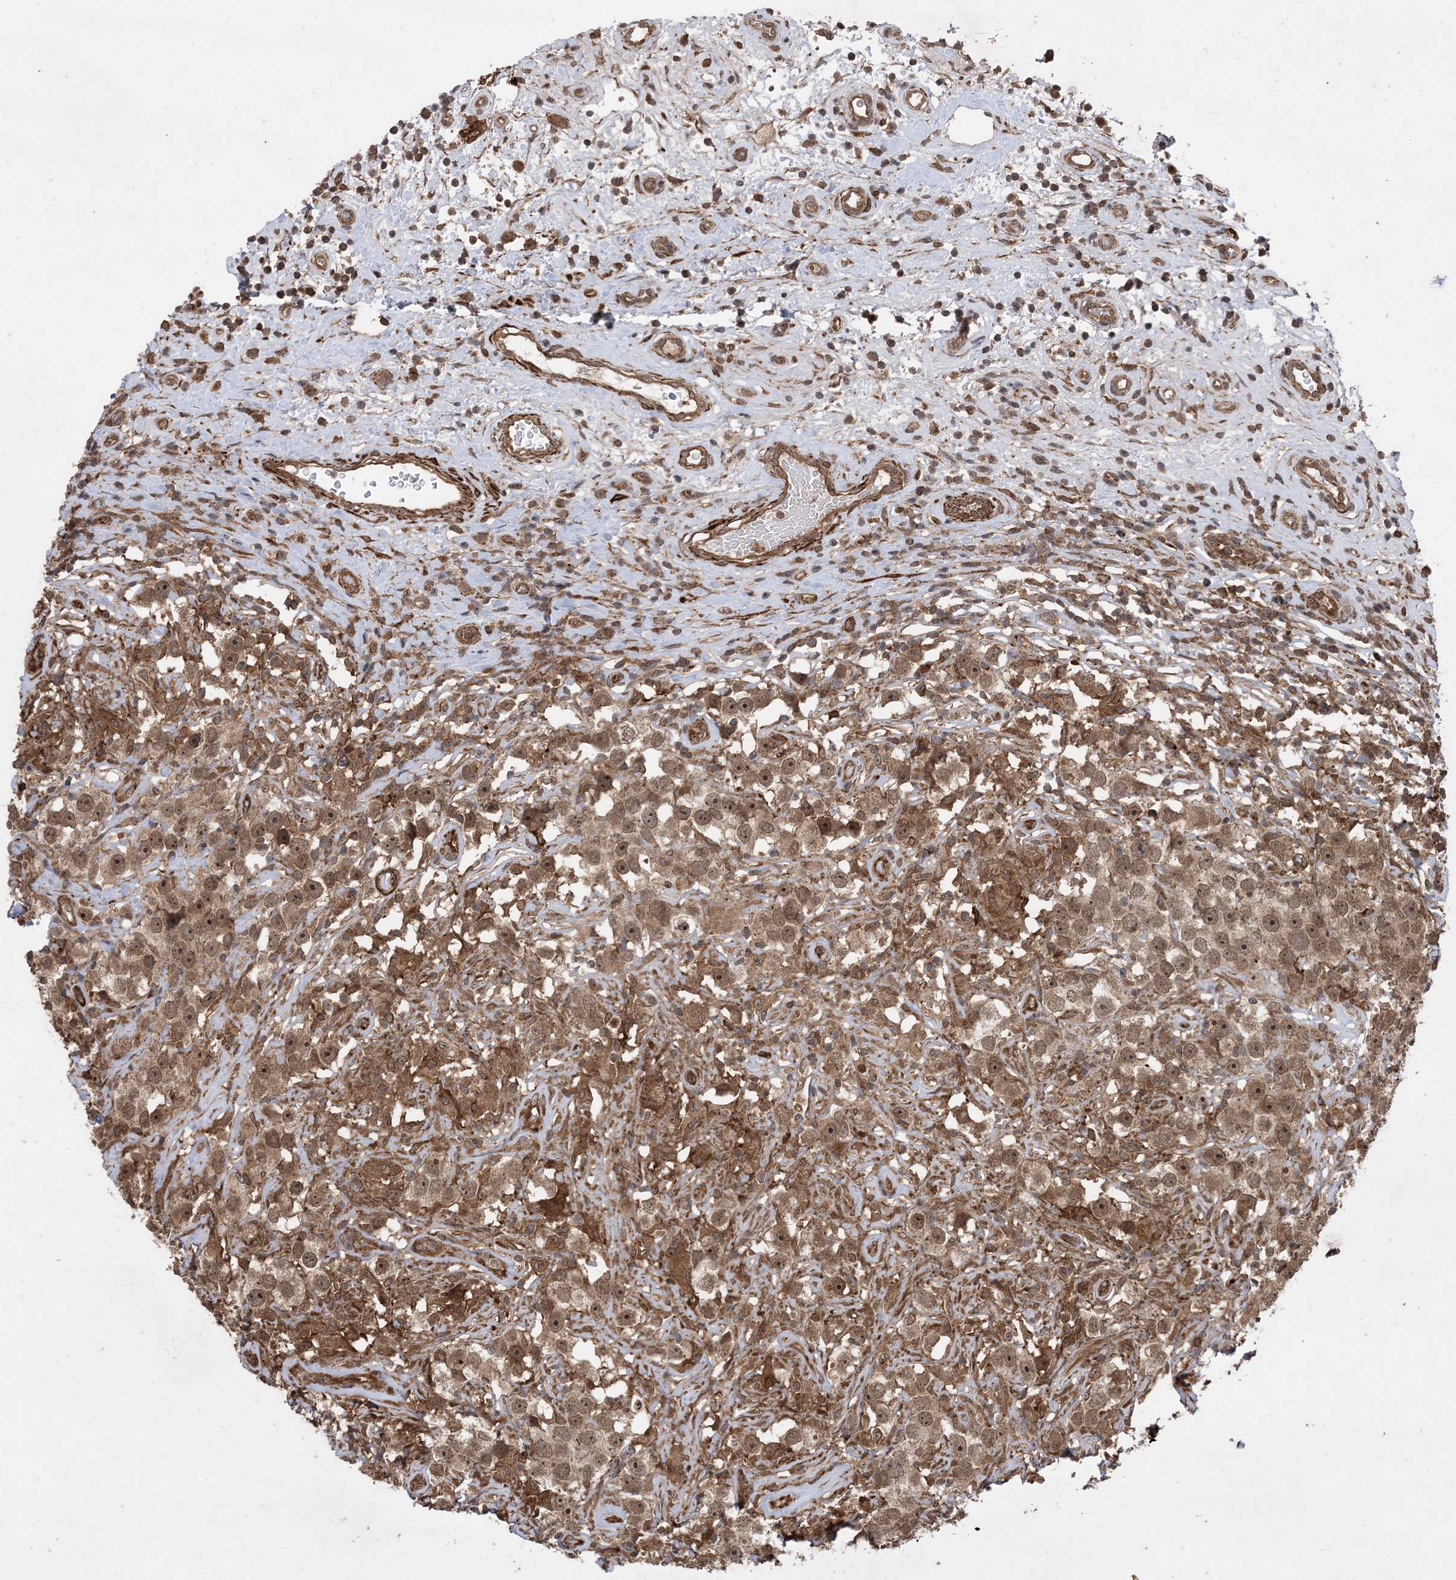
{"staining": {"intensity": "moderate", "quantity": ">75%", "location": "cytoplasmic/membranous,nuclear"}, "tissue": "testis cancer", "cell_type": "Tumor cells", "image_type": "cancer", "snomed": [{"axis": "morphology", "description": "Seminoma, NOS"}, {"axis": "topography", "description": "Testis"}], "caption": "Protein staining of testis seminoma tissue shows moderate cytoplasmic/membranous and nuclear expression in about >75% of tumor cells. (Stains: DAB (3,3'-diaminobenzidine) in brown, nuclei in blue, Microscopy: brightfield microscopy at high magnification).", "gene": "ZNF511", "patient": {"sex": "male", "age": 49}}